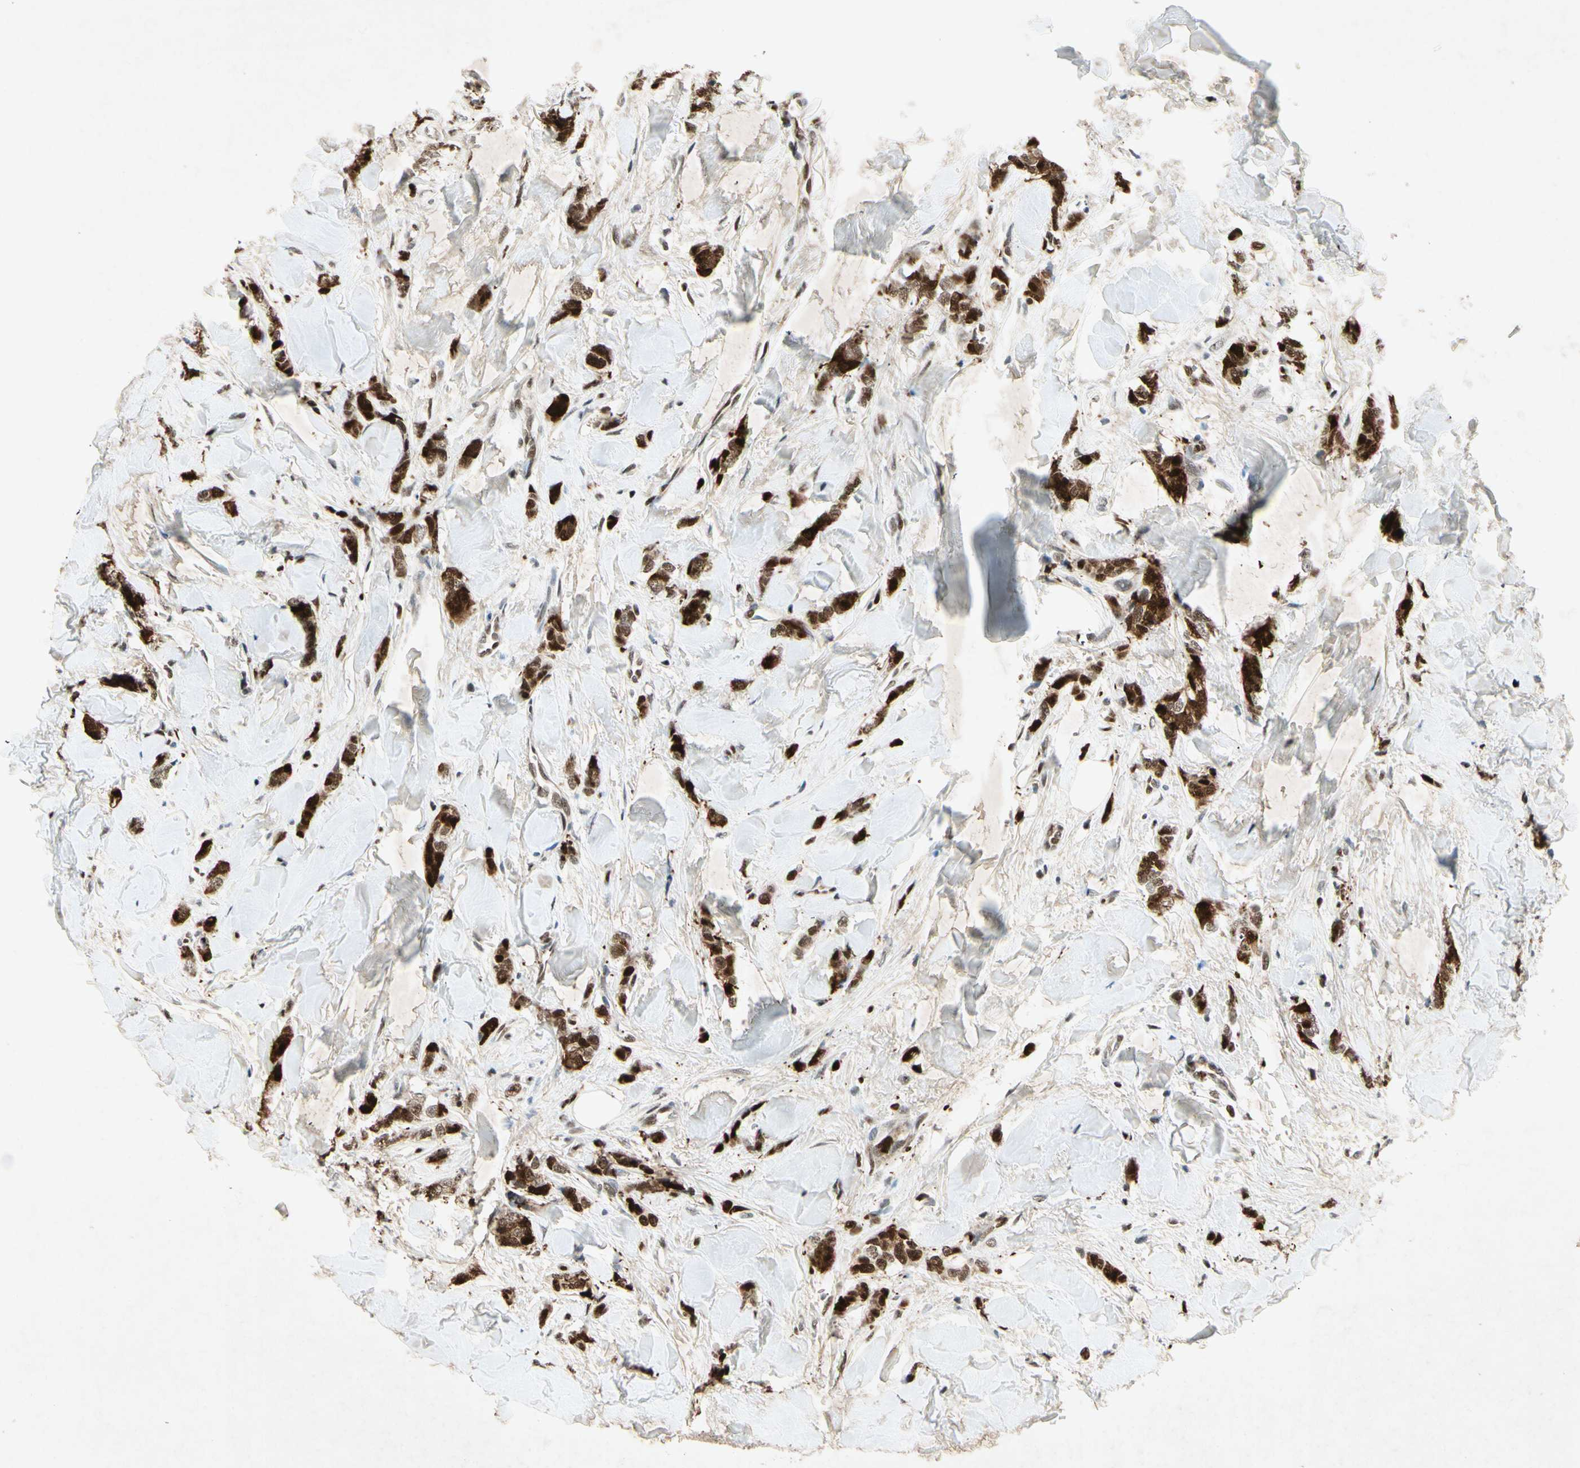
{"staining": {"intensity": "strong", "quantity": ">75%", "location": "nuclear"}, "tissue": "breast cancer", "cell_type": "Tumor cells", "image_type": "cancer", "snomed": [{"axis": "morphology", "description": "Lobular carcinoma"}, {"axis": "topography", "description": "Skin"}, {"axis": "topography", "description": "Breast"}], "caption": "Human breast cancer stained for a protein (brown) demonstrates strong nuclear positive staining in about >75% of tumor cells.", "gene": "RNF43", "patient": {"sex": "female", "age": 46}}